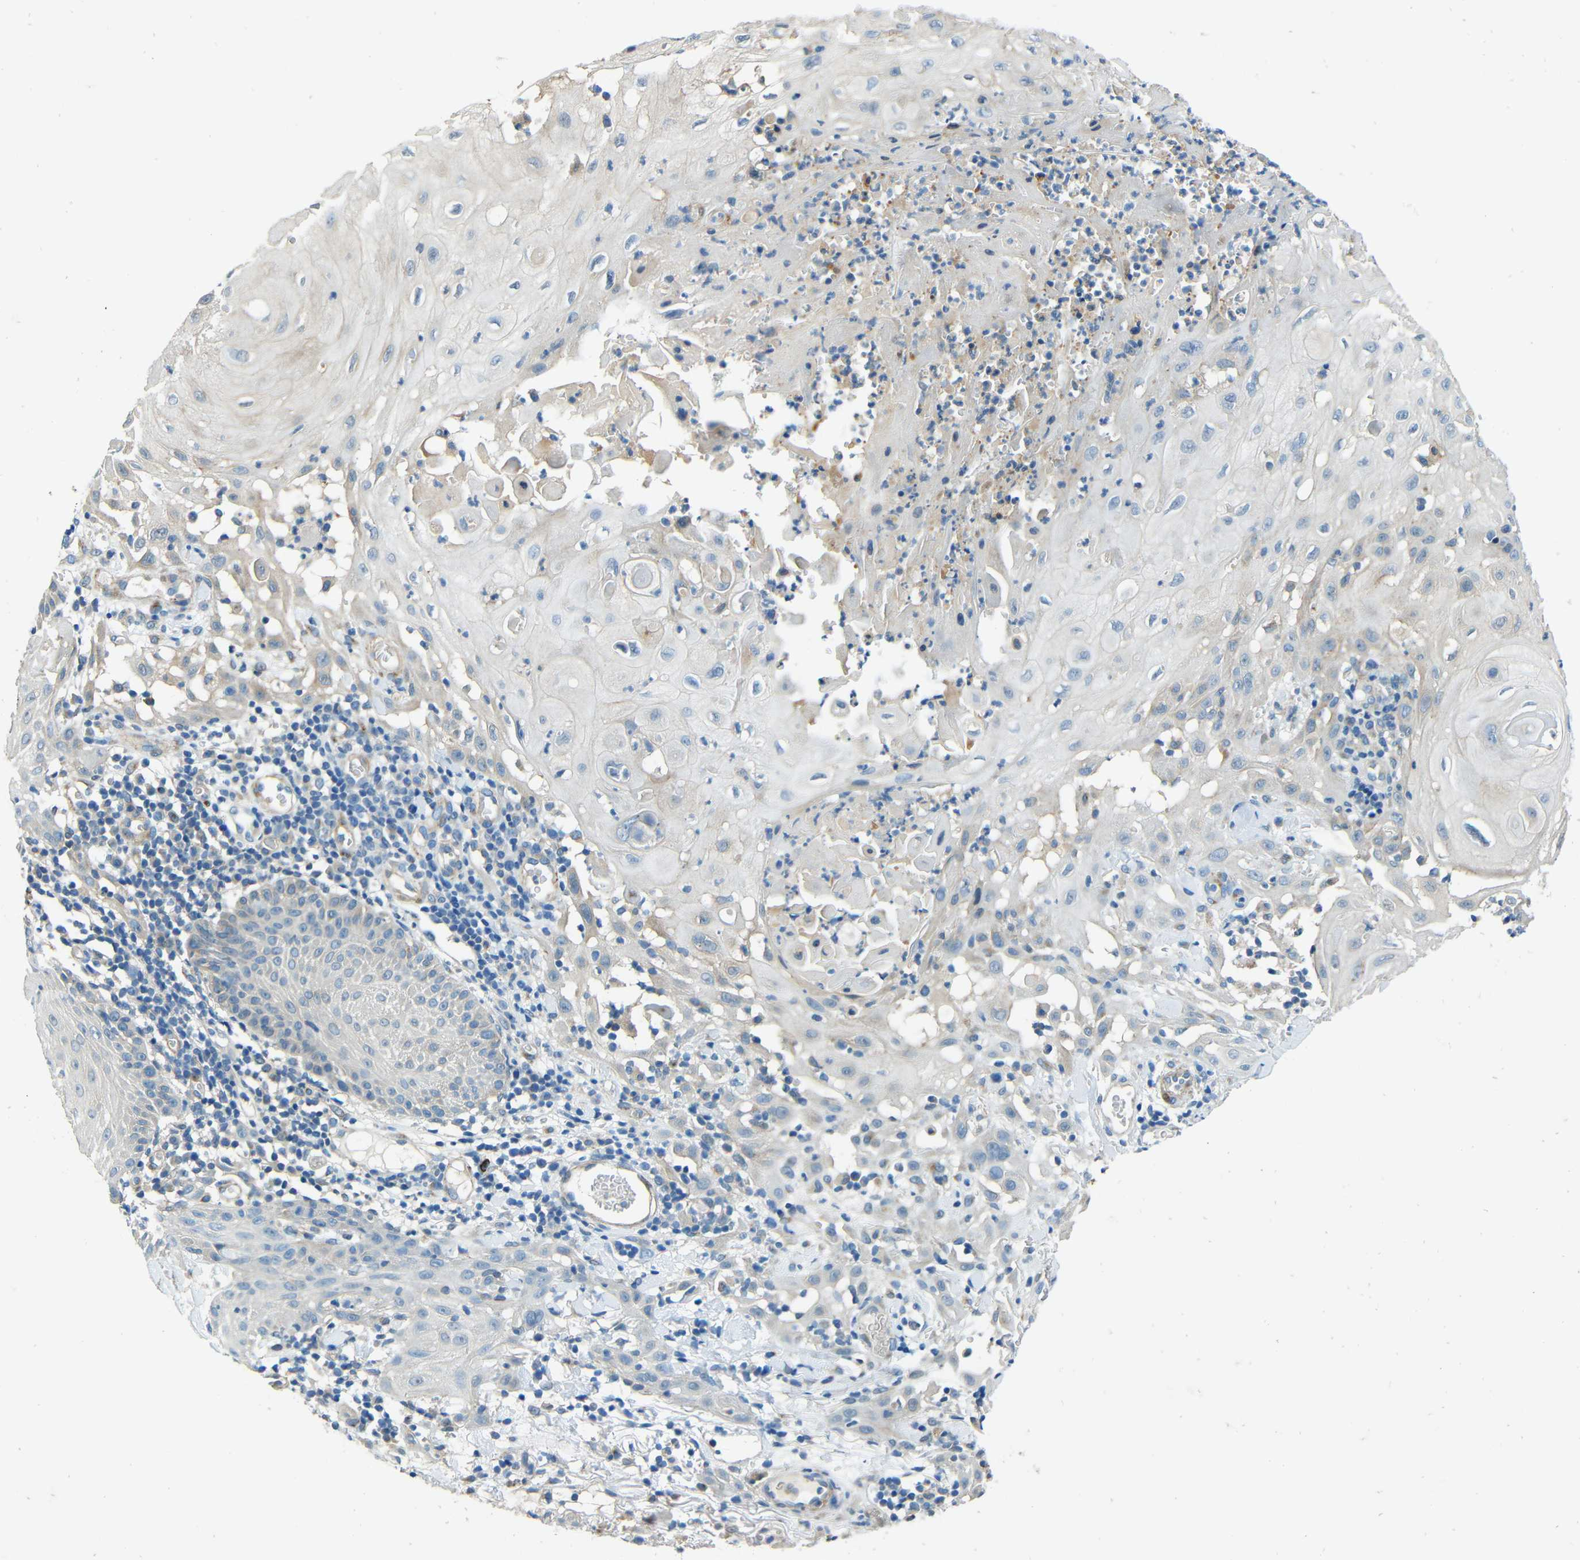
{"staining": {"intensity": "weak", "quantity": "<25%", "location": "cytoplasmic/membranous"}, "tissue": "skin cancer", "cell_type": "Tumor cells", "image_type": "cancer", "snomed": [{"axis": "morphology", "description": "Squamous cell carcinoma, NOS"}, {"axis": "topography", "description": "Skin"}], "caption": "Immunohistochemistry (IHC) image of human squamous cell carcinoma (skin) stained for a protein (brown), which shows no staining in tumor cells. Brightfield microscopy of immunohistochemistry (IHC) stained with DAB (brown) and hematoxylin (blue), captured at high magnification.", "gene": "CYP26B1", "patient": {"sex": "male", "age": 24}}